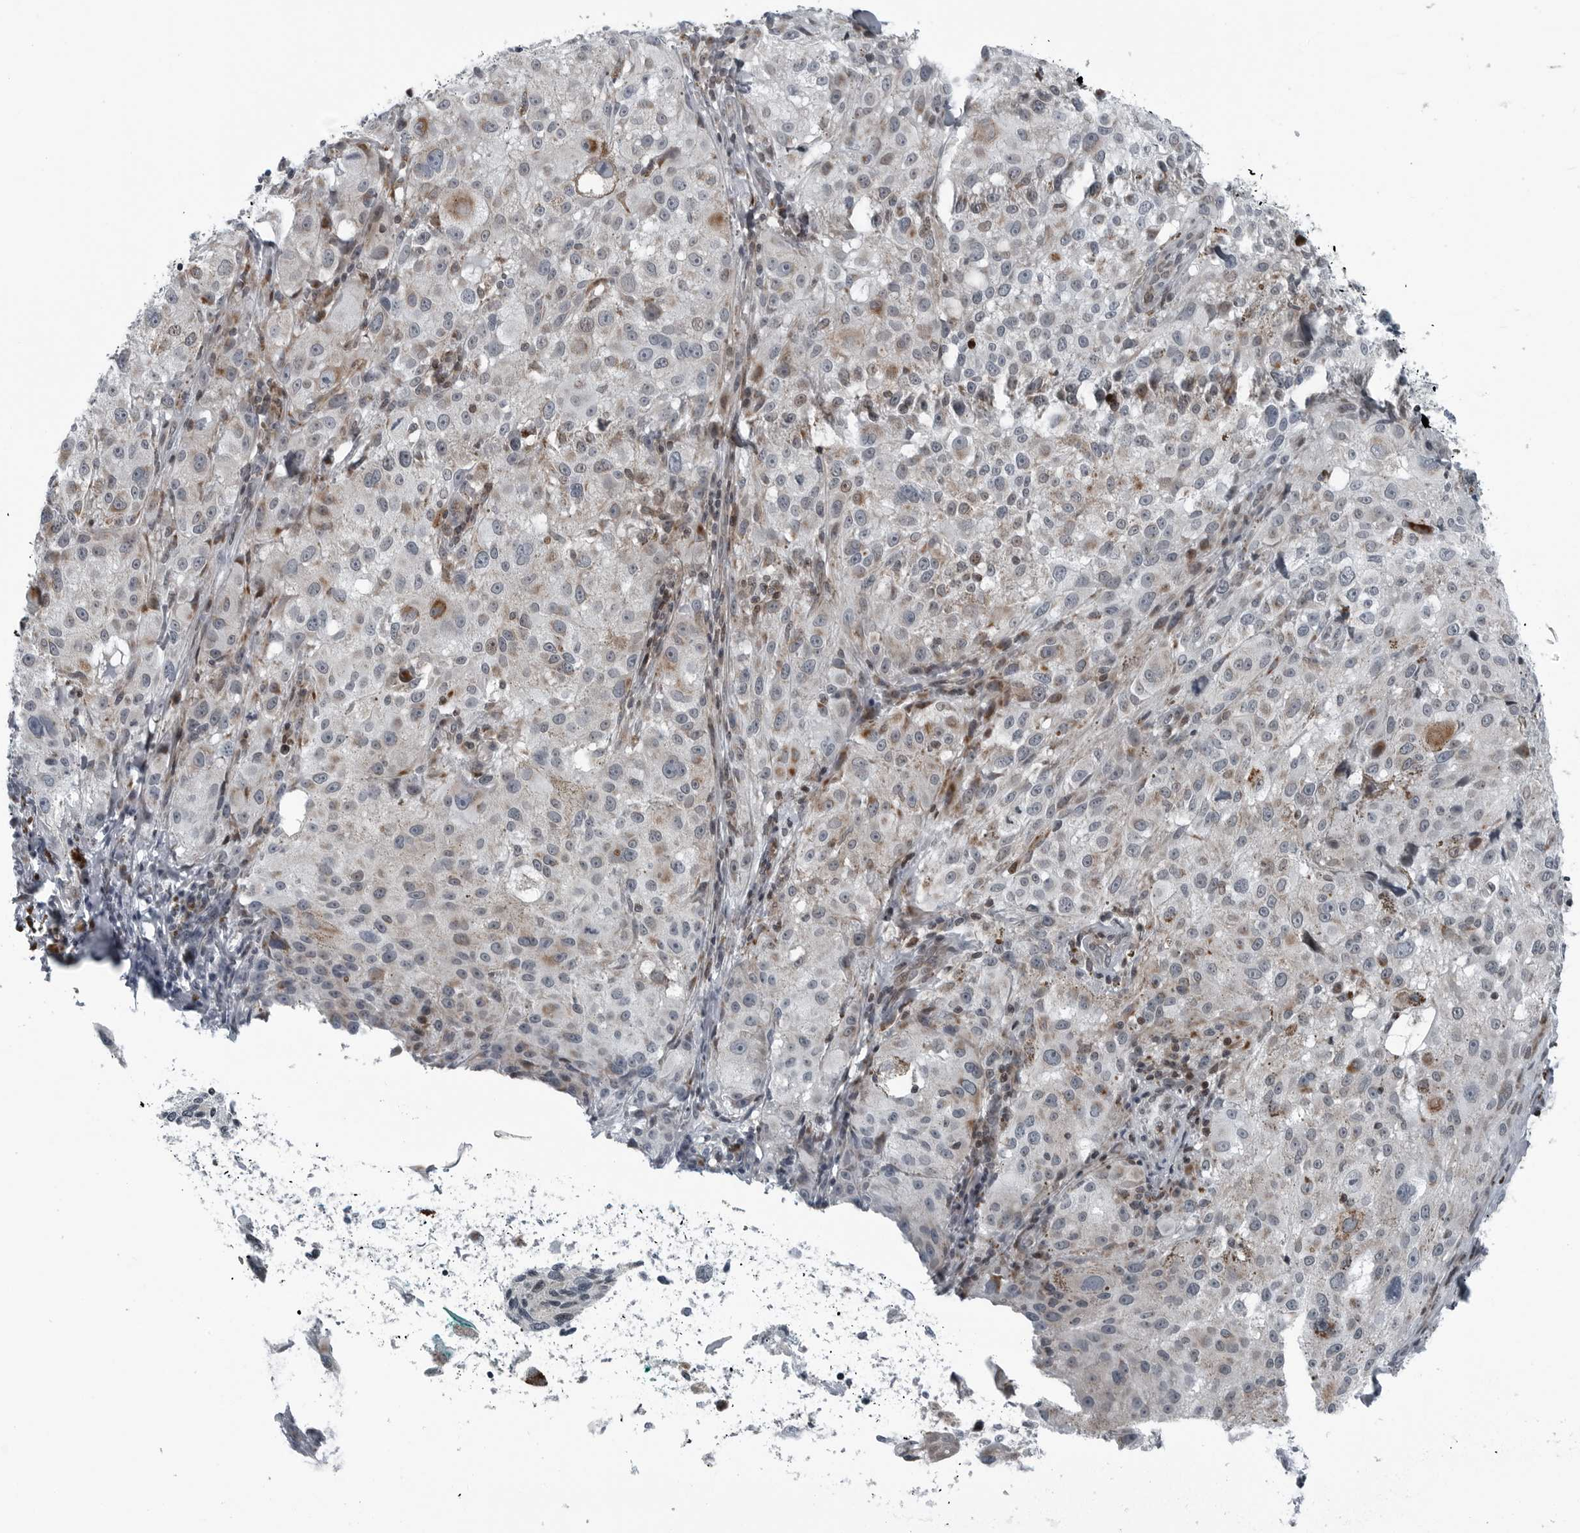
{"staining": {"intensity": "moderate", "quantity": "<25%", "location": "cytoplasmic/membranous"}, "tissue": "melanoma", "cell_type": "Tumor cells", "image_type": "cancer", "snomed": [{"axis": "morphology", "description": "Malignant melanoma, NOS"}, {"axis": "topography", "description": "Skin"}], "caption": "This is an image of IHC staining of melanoma, which shows moderate staining in the cytoplasmic/membranous of tumor cells.", "gene": "GAK", "patient": {"sex": "female", "age": 73}}